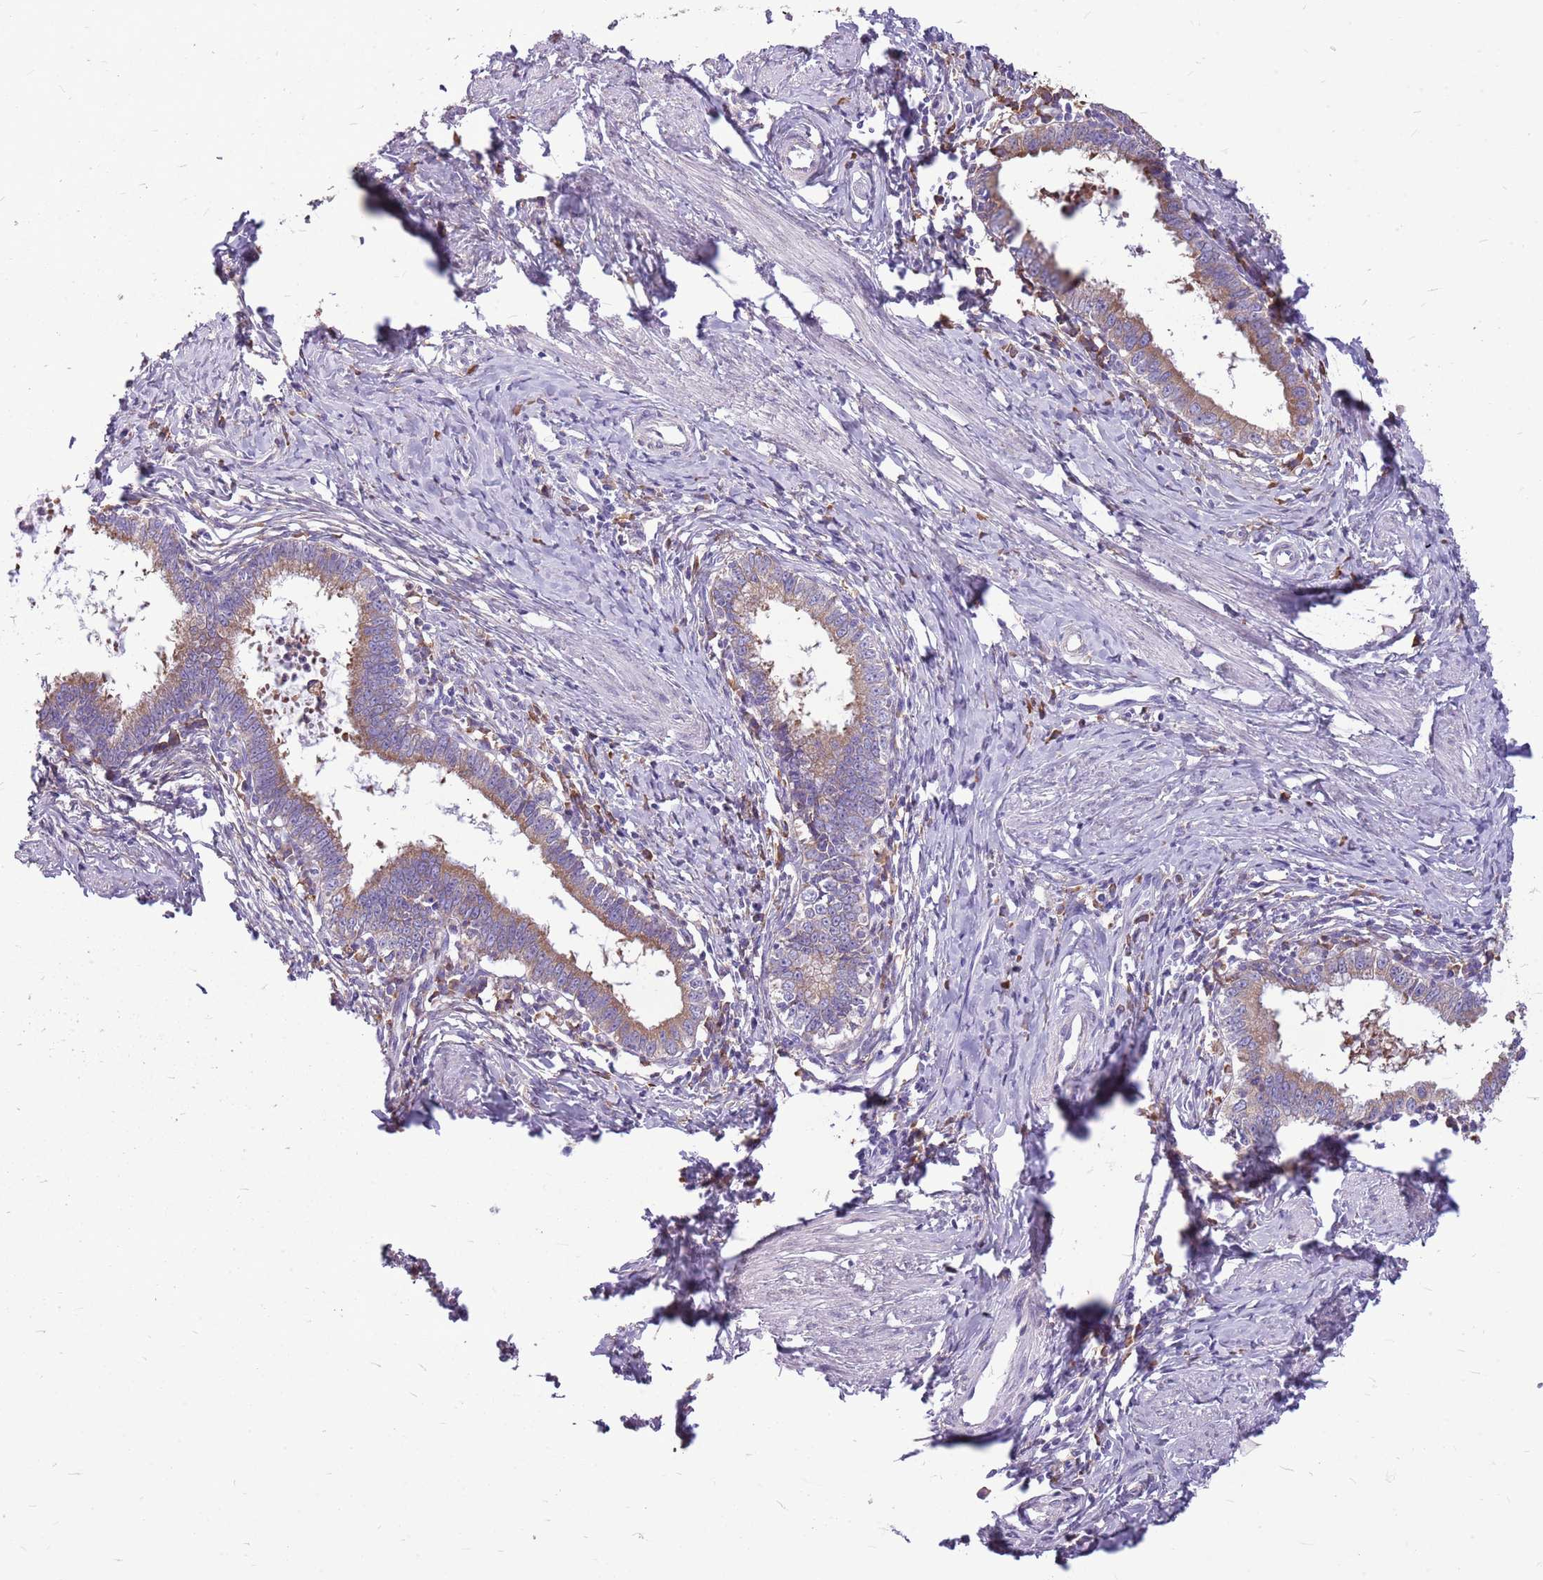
{"staining": {"intensity": "weak", "quantity": ">75%", "location": "cytoplasmic/membranous"}, "tissue": "cervical cancer", "cell_type": "Tumor cells", "image_type": "cancer", "snomed": [{"axis": "morphology", "description": "Adenocarcinoma, NOS"}, {"axis": "topography", "description": "Cervix"}], "caption": "DAB (3,3'-diaminobenzidine) immunohistochemical staining of human cervical cancer reveals weak cytoplasmic/membranous protein expression in about >75% of tumor cells.", "gene": "KCTD19", "patient": {"sex": "female", "age": 36}}